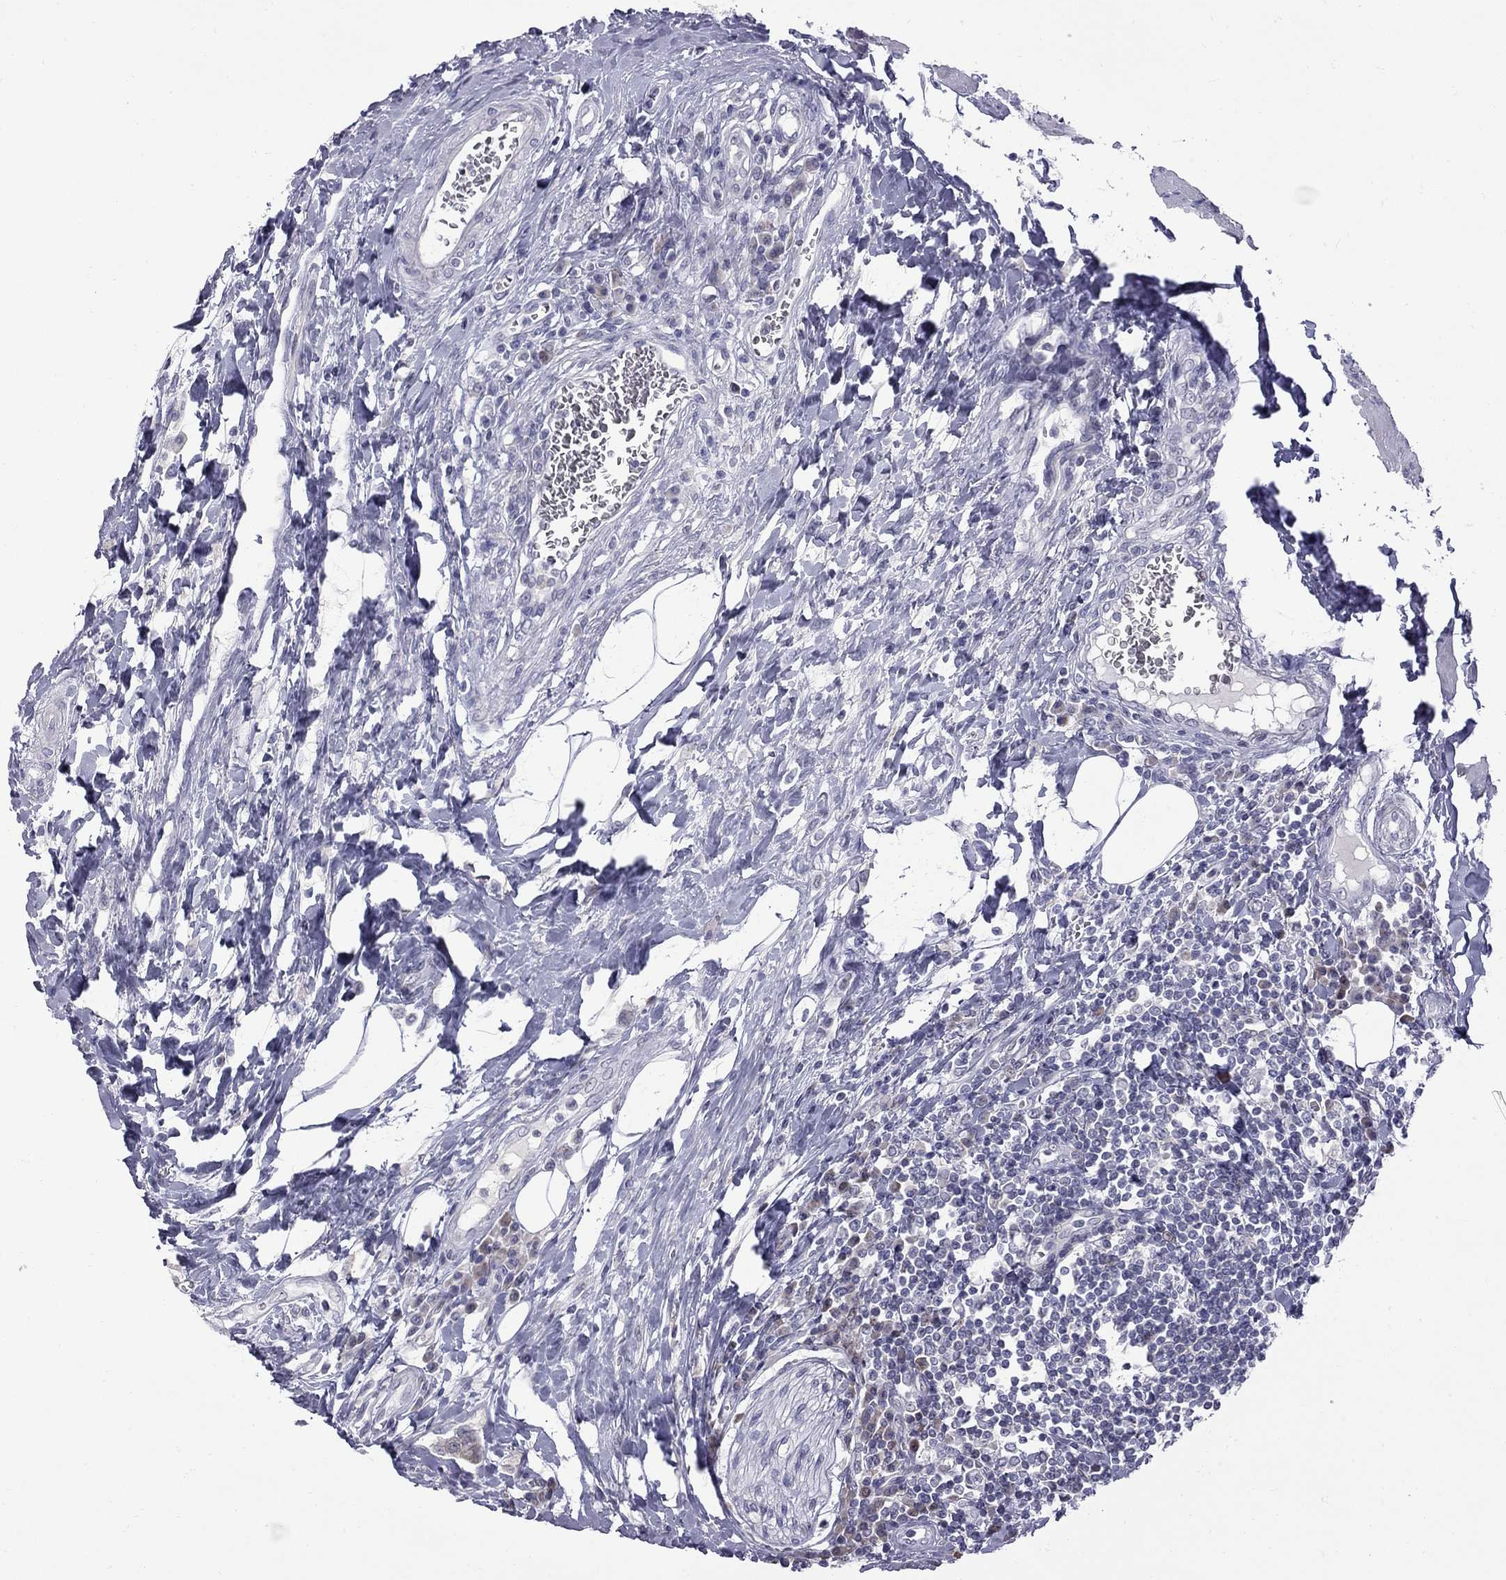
{"staining": {"intensity": "negative", "quantity": "none", "location": "none"}, "tissue": "urothelial cancer", "cell_type": "Tumor cells", "image_type": "cancer", "snomed": [{"axis": "morphology", "description": "Urothelial carcinoma, High grade"}, {"axis": "topography", "description": "Urinary bladder"}], "caption": "The micrograph exhibits no staining of tumor cells in urothelial cancer.", "gene": "NRARP", "patient": {"sex": "female", "age": 58}}